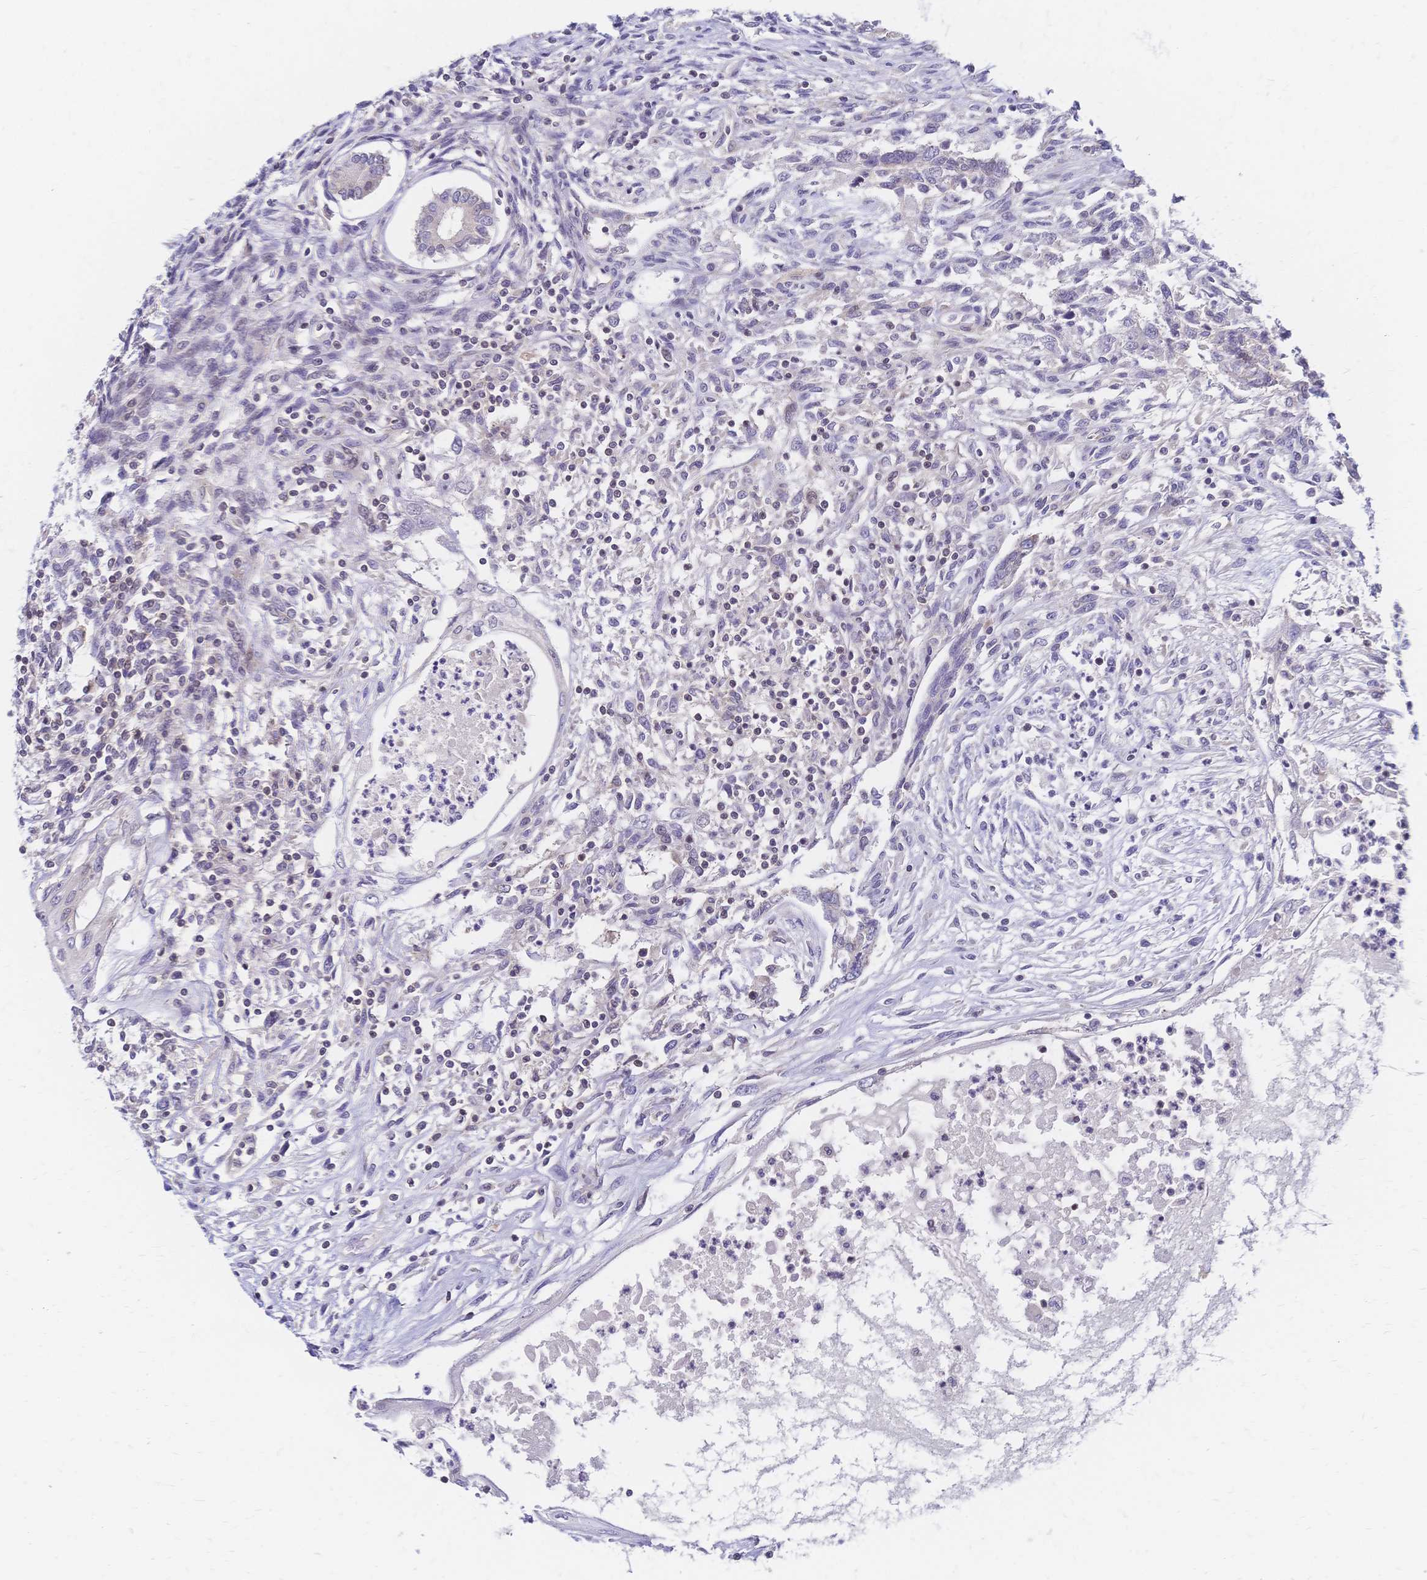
{"staining": {"intensity": "negative", "quantity": "none", "location": "none"}, "tissue": "testis cancer", "cell_type": "Tumor cells", "image_type": "cancer", "snomed": [{"axis": "morphology", "description": "Carcinoma, Embryonal, NOS"}, {"axis": "topography", "description": "Testis"}], "caption": "Micrograph shows no protein expression in tumor cells of embryonal carcinoma (testis) tissue. (DAB immunohistochemistry, high magnification).", "gene": "CBX7", "patient": {"sex": "male", "age": 37}}